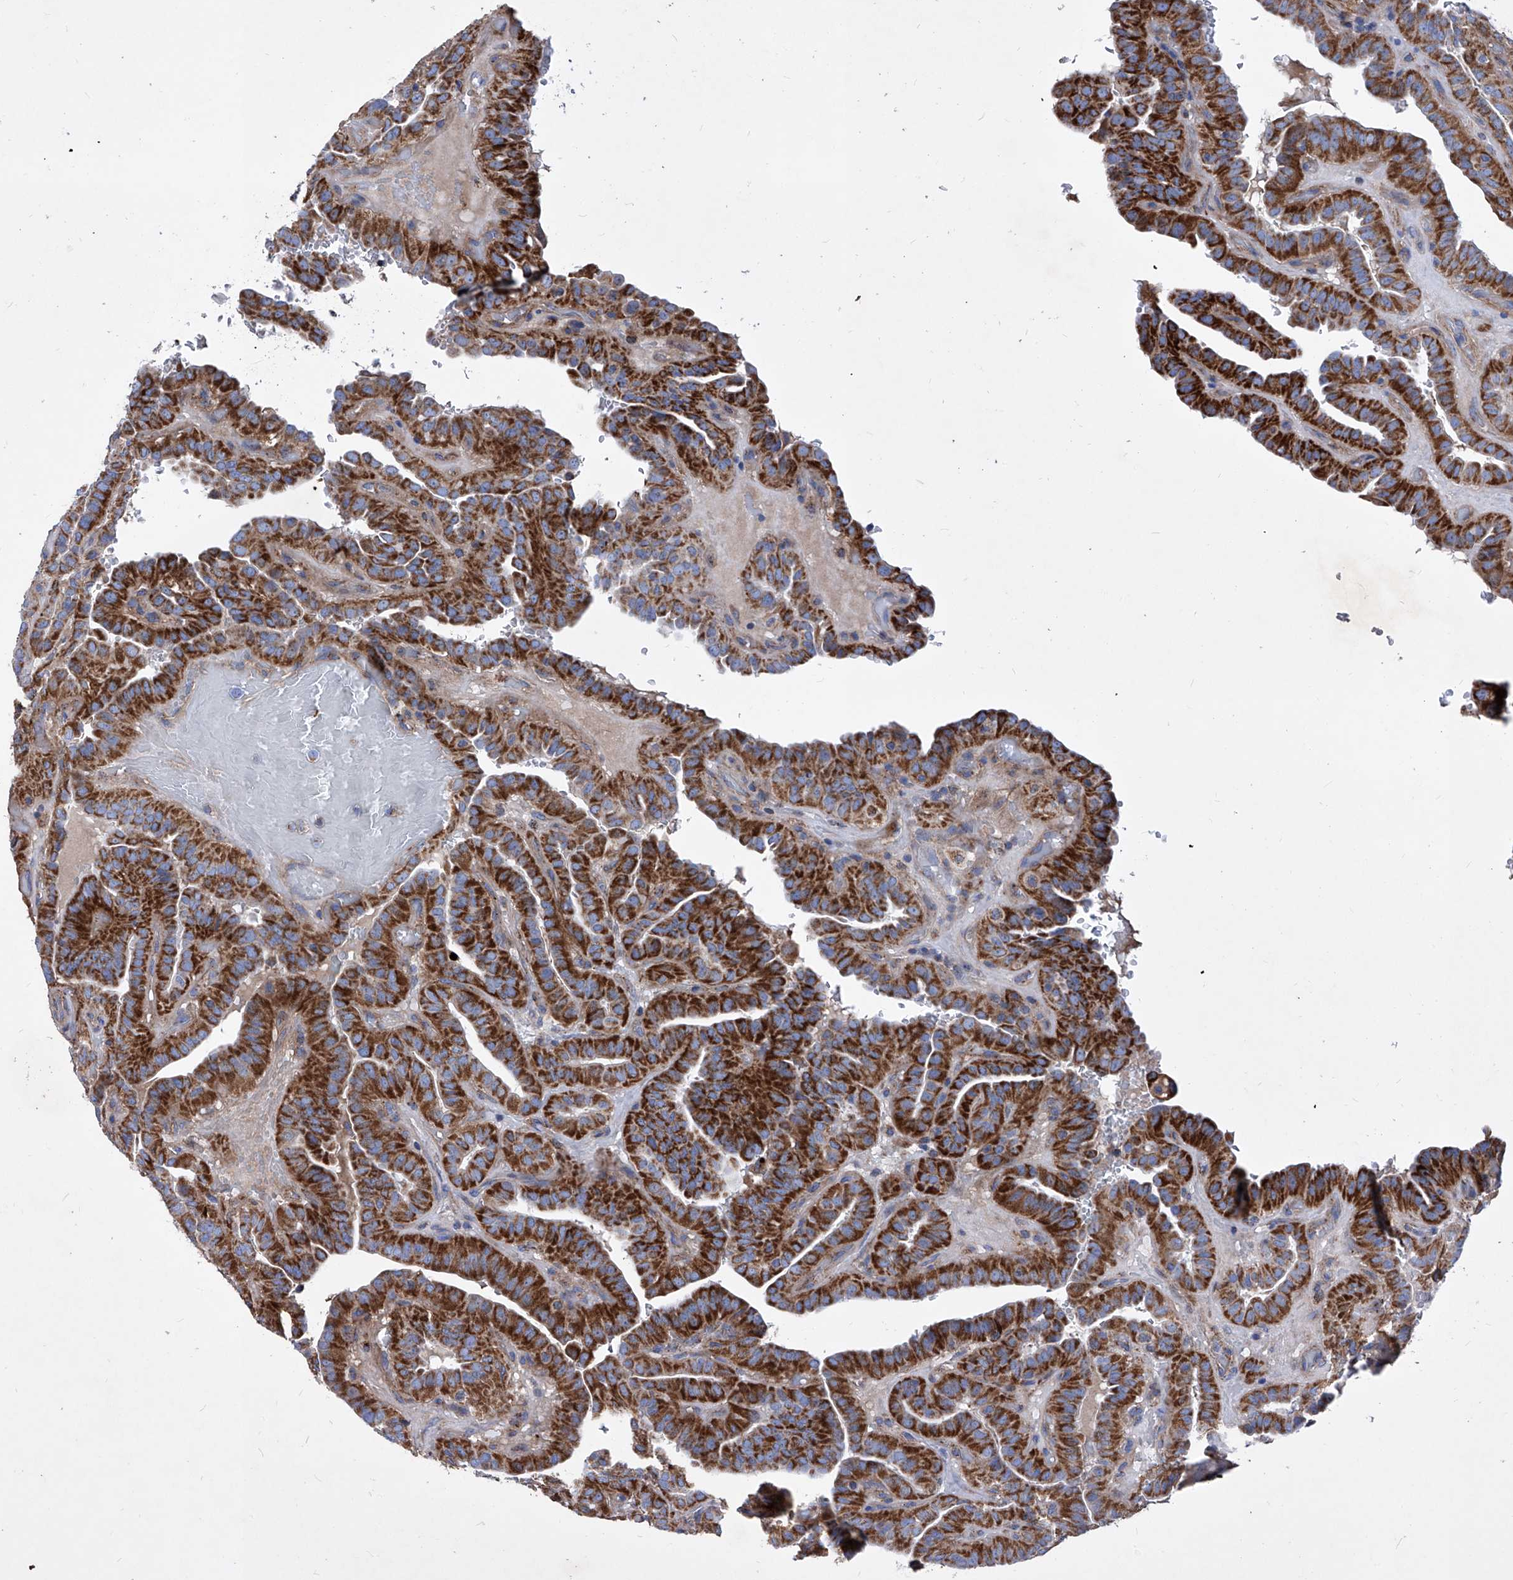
{"staining": {"intensity": "strong", "quantity": ">75%", "location": "cytoplasmic/membranous"}, "tissue": "thyroid cancer", "cell_type": "Tumor cells", "image_type": "cancer", "snomed": [{"axis": "morphology", "description": "Papillary adenocarcinoma, NOS"}, {"axis": "topography", "description": "Thyroid gland"}], "caption": "Human thyroid papillary adenocarcinoma stained with a protein marker displays strong staining in tumor cells.", "gene": "HRNR", "patient": {"sex": "male", "age": 77}}